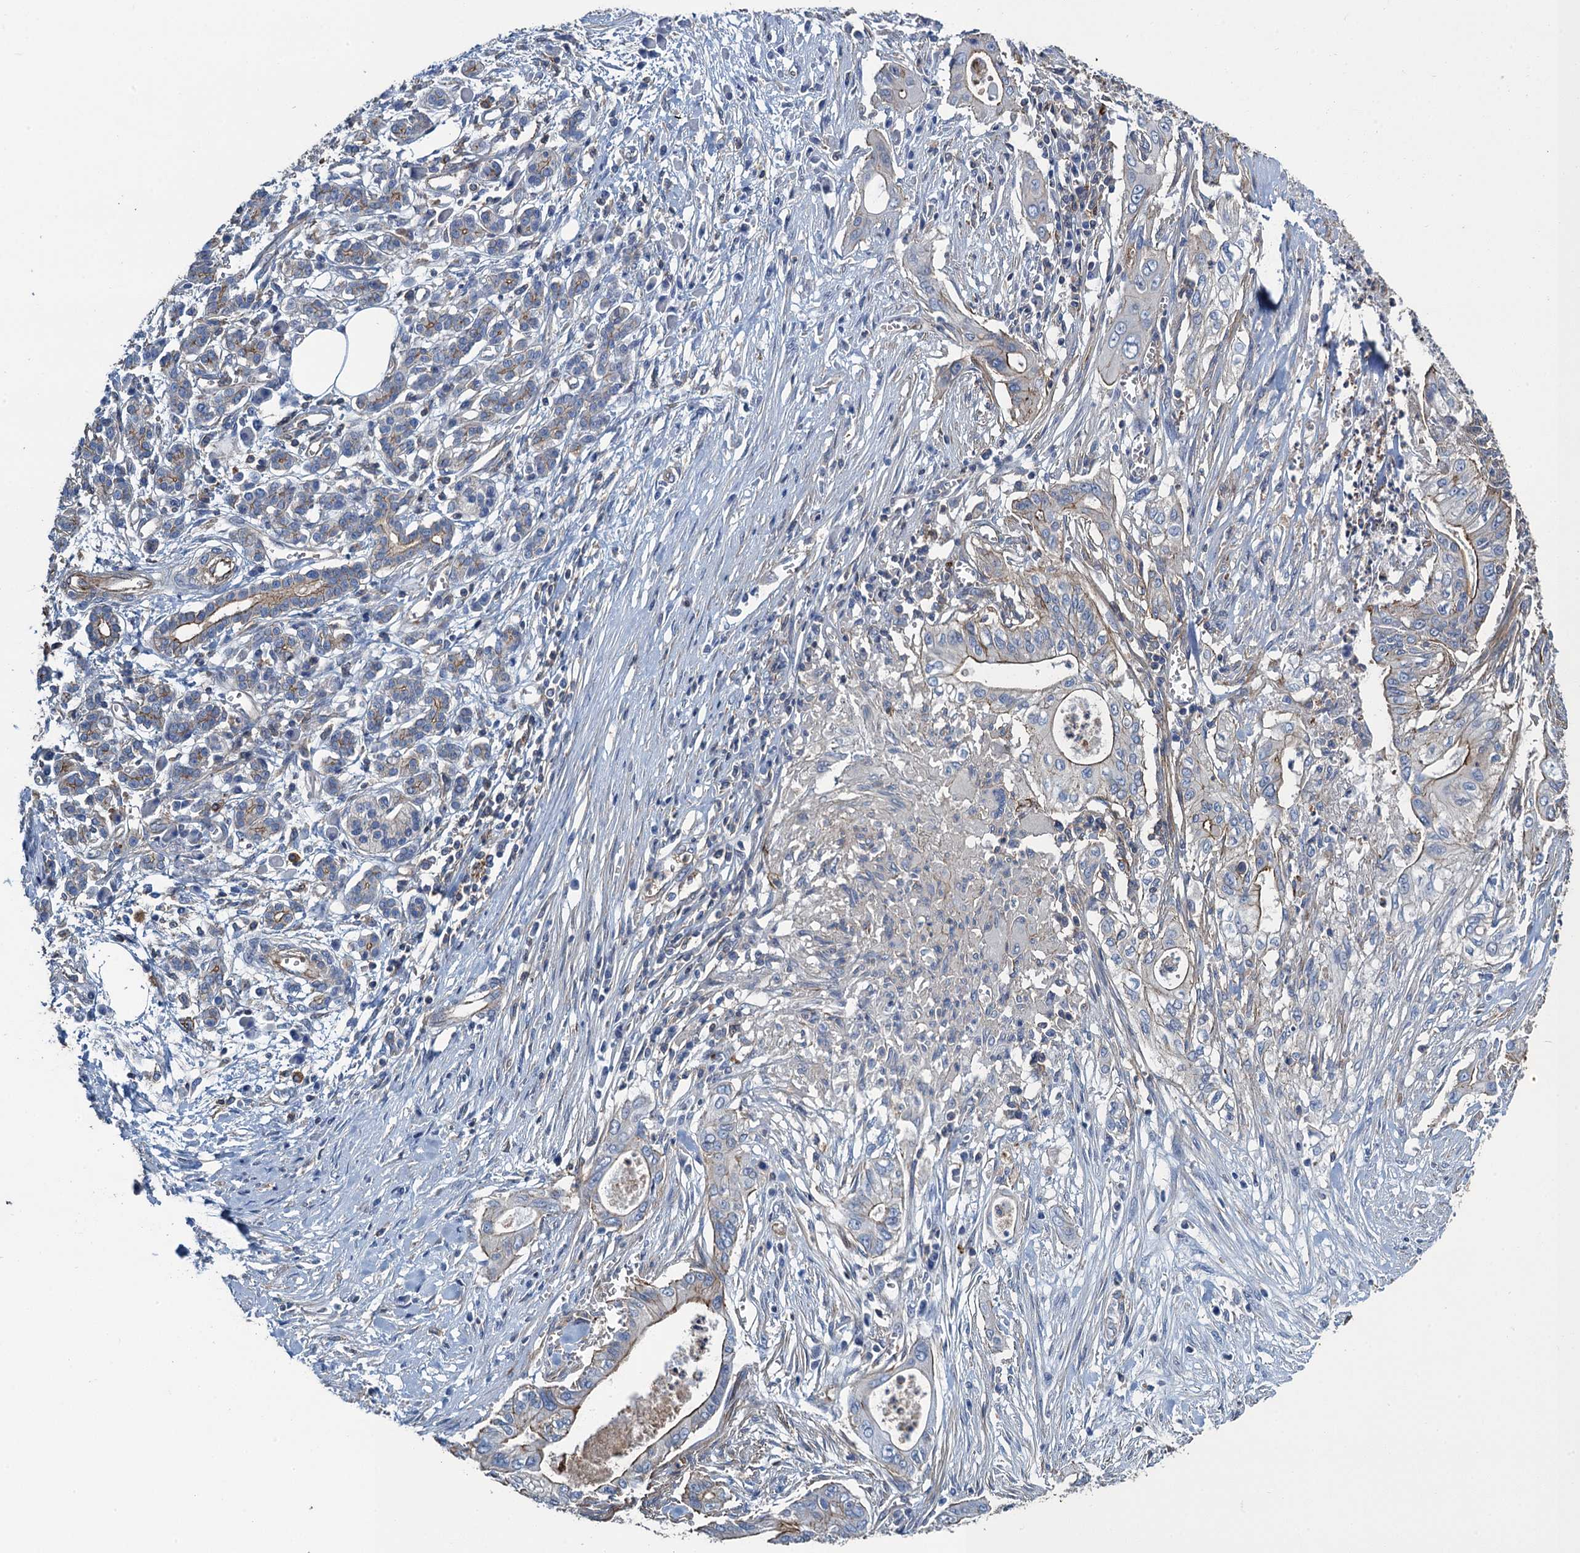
{"staining": {"intensity": "moderate", "quantity": "25%-75%", "location": "cytoplasmic/membranous"}, "tissue": "pancreatic cancer", "cell_type": "Tumor cells", "image_type": "cancer", "snomed": [{"axis": "morphology", "description": "Adenocarcinoma, NOS"}, {"axis": "topography", "description": "Pancreas"}], "caption": "Protein expression analysis of pancreatic cancer (adenocarcinoma) shows moderate cytoplasmic/membranous staining in approximately 25%-75% of tumor cells. (Stains: DAB in brown, nuclei in blue, Microscopy: brightfield microscopy at high magnification).", "gene": "PROSER2", "patient": {"sex": "male", "age": 58}}